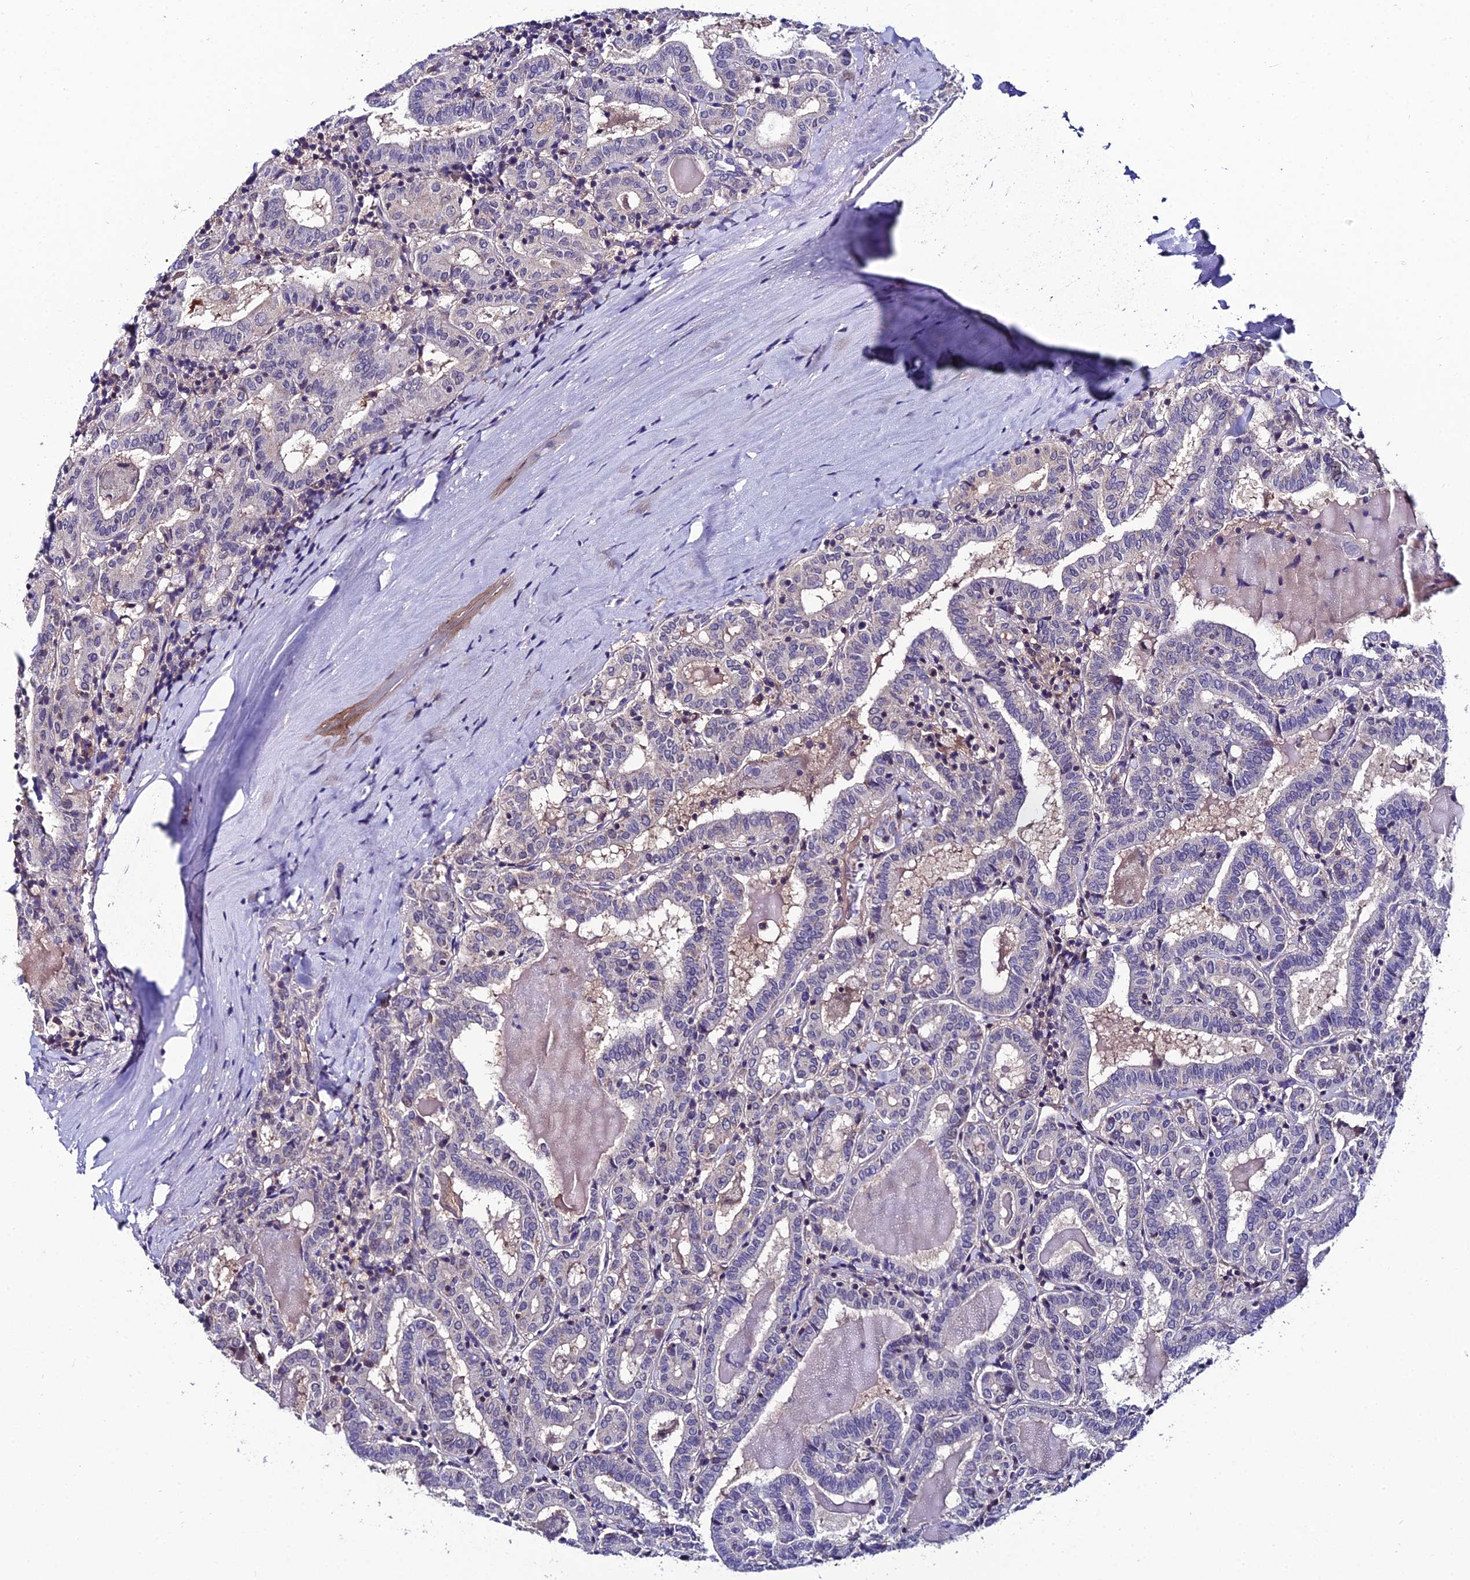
{"staining": {"intensity": "negative", "quantity": "none", "location": "none"}, "tissue": "thyroid cancer", "cell_type": "Tumor cells", "image_type": "cancer", "snomed": [{"axis": "morphology", "description": "Papillary adenocarcinoma, NOS"}, {"axis": "topography", "description": "Thyroid gland"}], "caption": "The histopathology image exhibits no significant staining in tumor cells of thyroid cancer. The staining was performed using DAB to visualize the protein expression in brown, while the nuclei were stained in blue with hematoxylin (Magnification: 20x).", "gene": "LGALS7", "patient": {"sex": "female", "age": 72}}